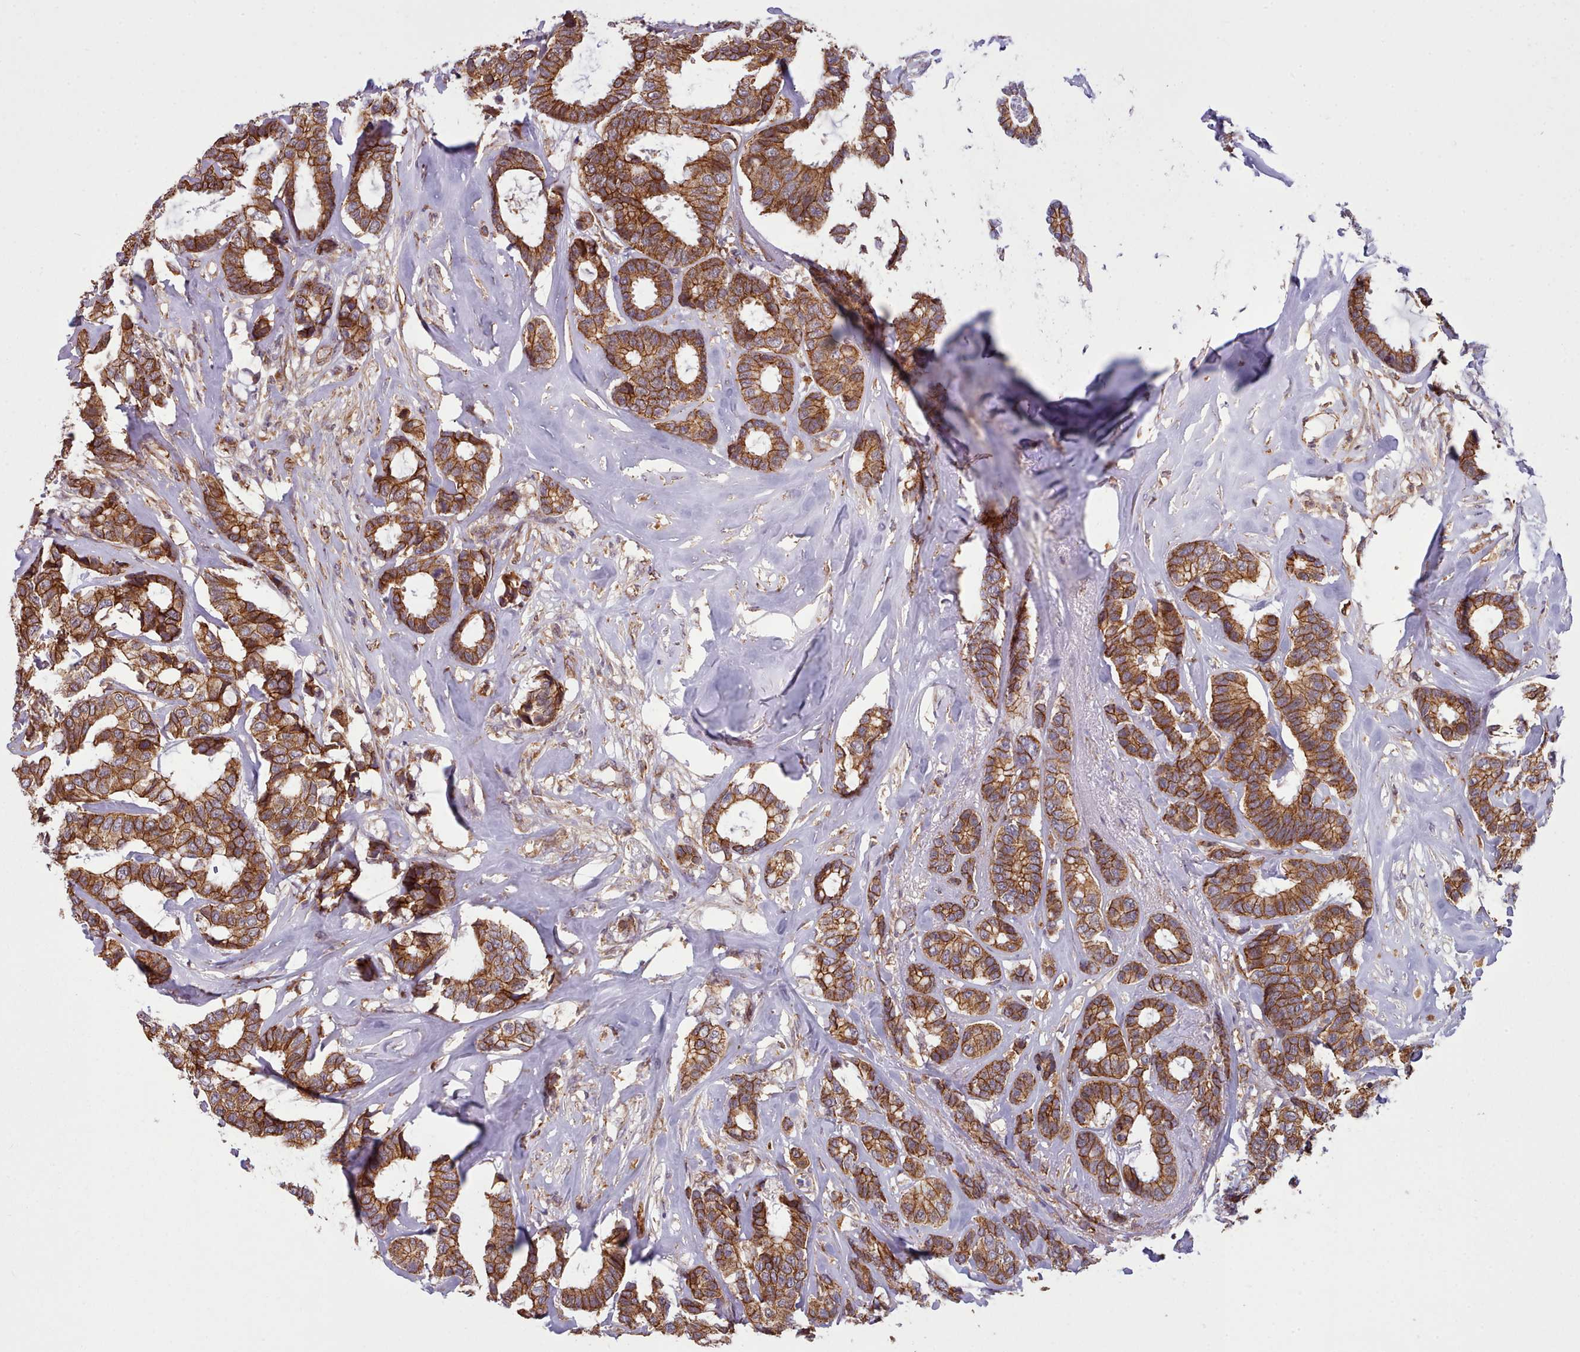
{"staining": {"intensity": "strong", "quantity": ">75%", "location": "cytoplasmic/membranous"}, "tissue": "breast cancer", "cell_type": "Tumor cells", "image_type": "cancer", "snomed": [{"axis": "morphology", "description": "Duct carcinoma"}, {"axis": "topography", "description": "Breast"}], "caption": "Breast intraductal carcinoma tissue shows strong cytoplasmic/membranous expression in approximately >75% of tumor cells Immunohistochemistry (ihc) stains the protein in brown and the nuclei are stained blue.", "gene": "MRPL46", "patient": {"sex": "female", "age": 87}}